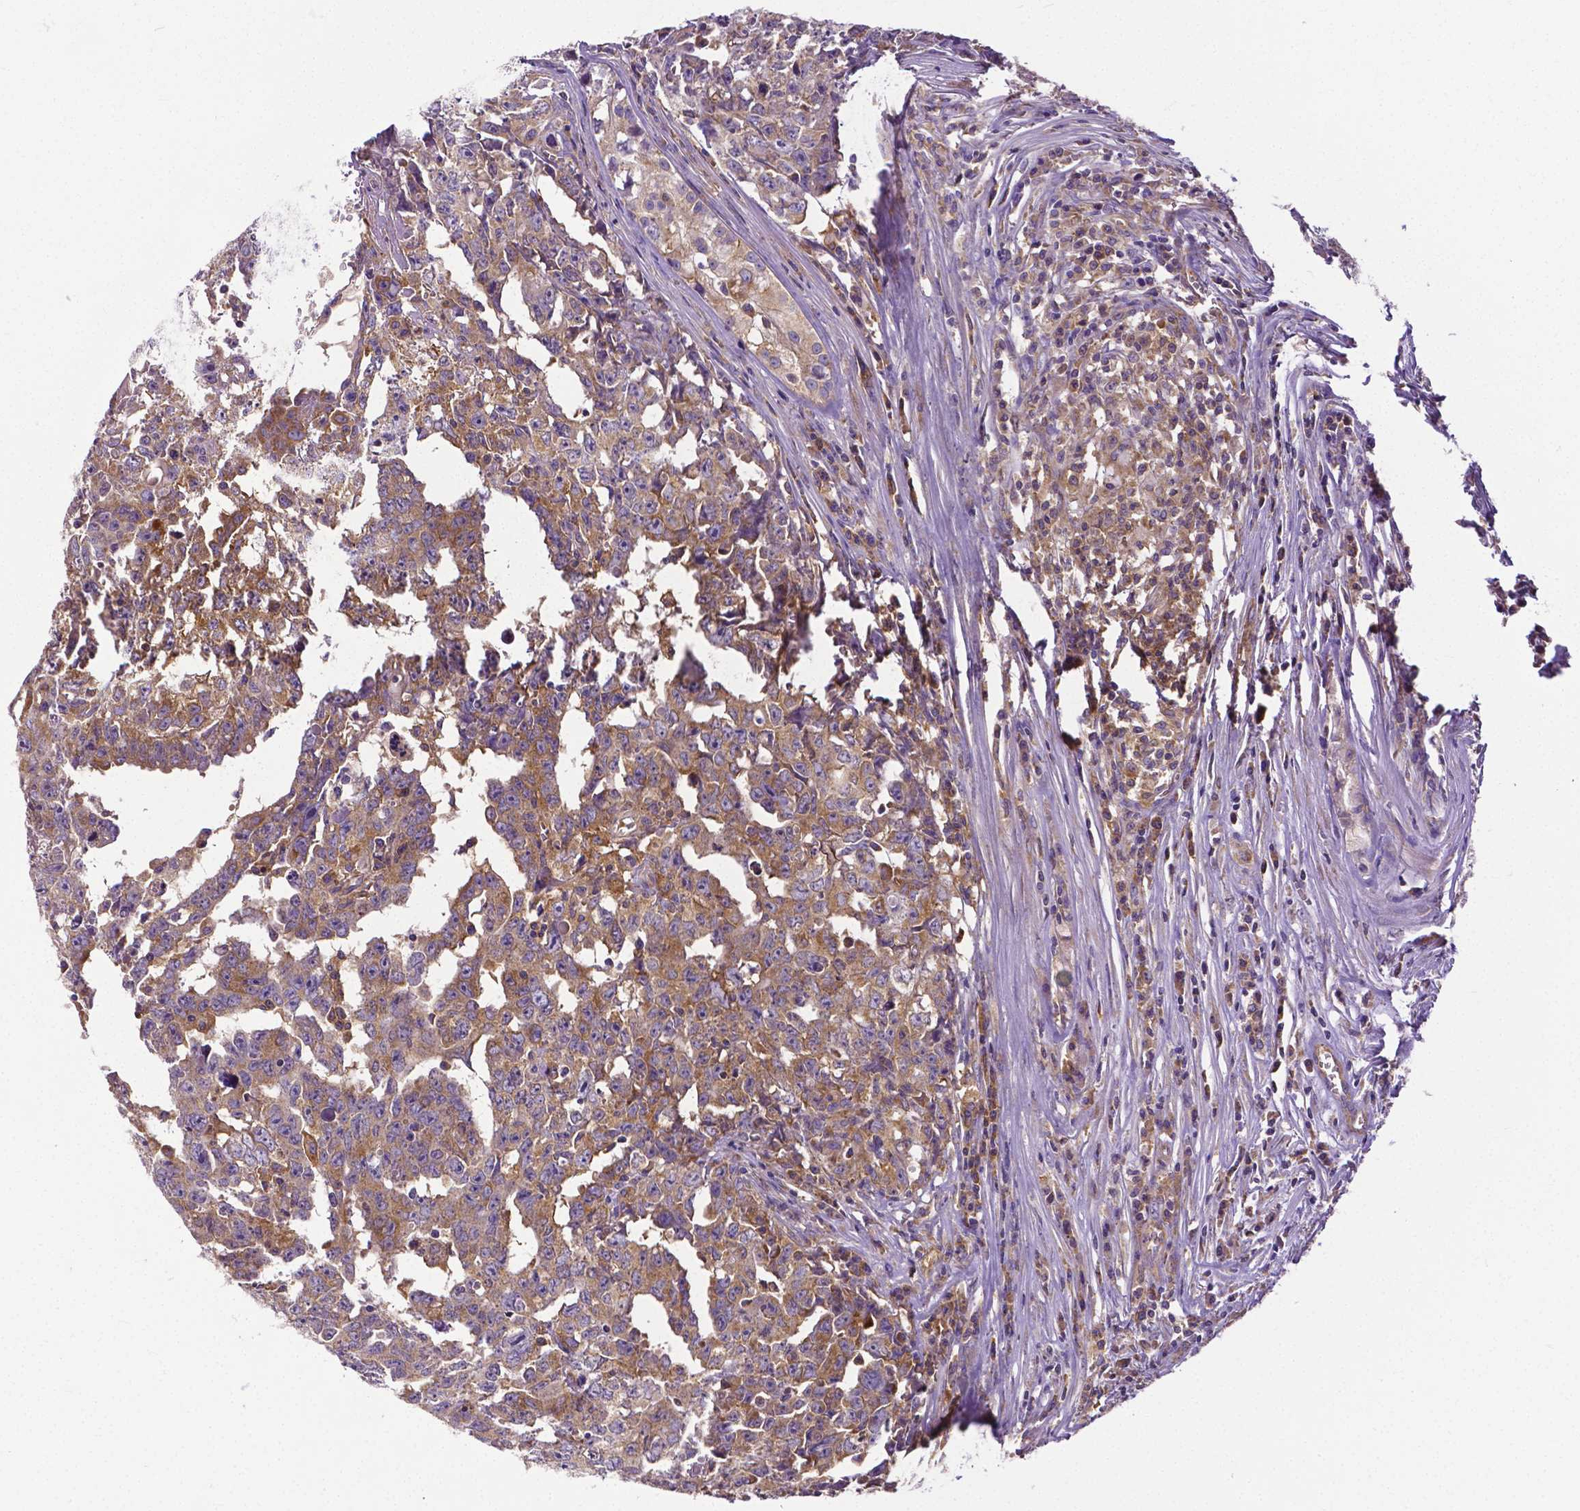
{"staining": {"intensity": "weak", "quantity": ">75%", "location": "cytoplasmic/membranous"}, "tissue": "testis cancer", "cell_type": "Tumor cells", "image_type": "cancer", "snomed": [{"axis": "morphology", "description": "Carcinoma, Embryonal, NOS"}, {"axis": "topography", "description": "Testis"}], "caption": "Immunohistochemistry (IHC) of human testis cancer (embryonal carcinoma) displays low levels of weak cytoplasmic/membranous expression in approximately >75% of tumor cells.", "gene": "DICER1", "patient": {"sex": "male", "age": 22}}